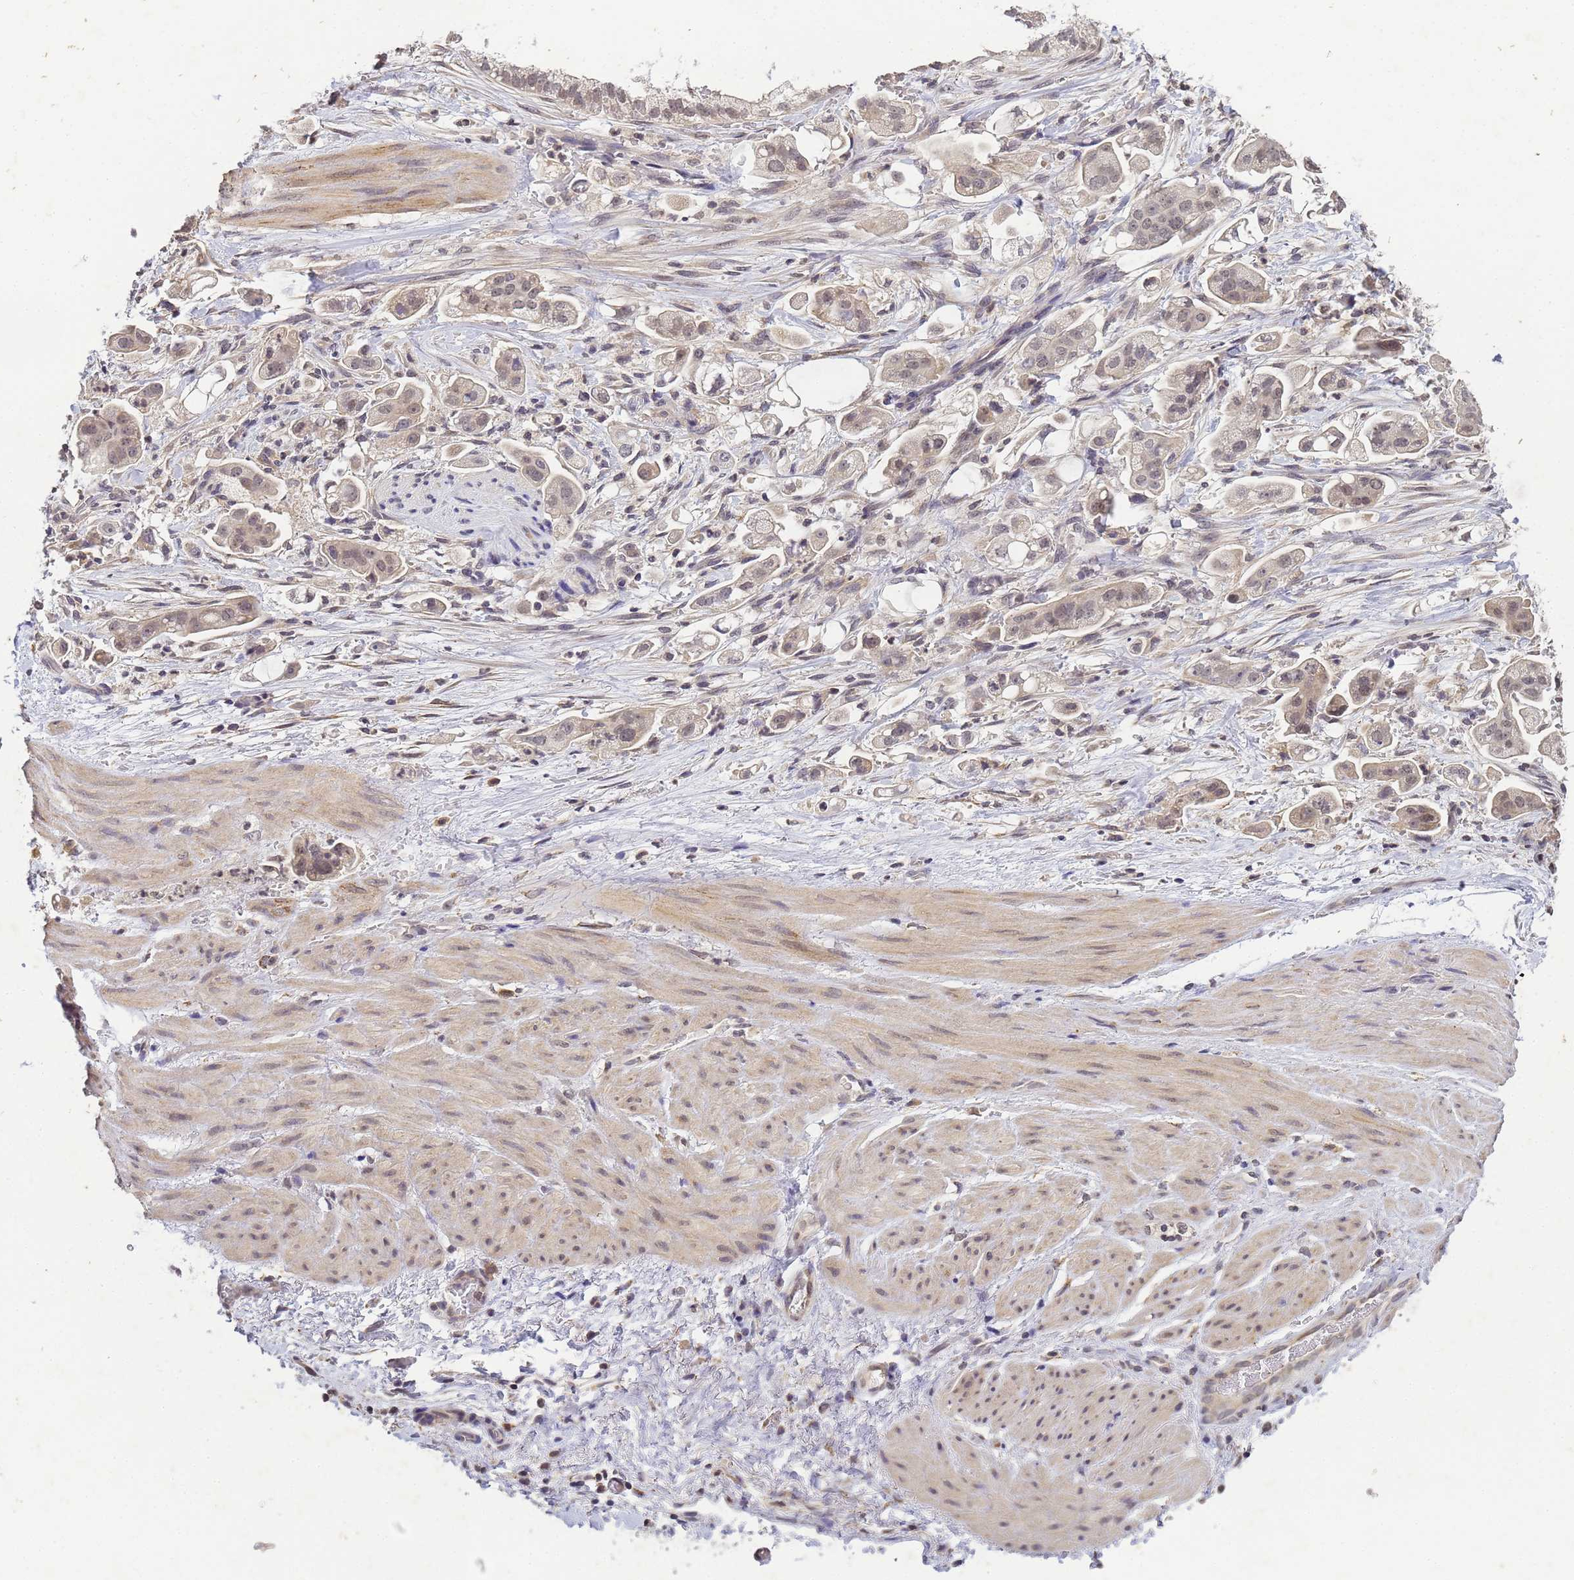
{"staining": {"intensity": "weak", "quantity": "25%-75%", "location": "nuclear"}, "tissue": "stomach cancer", "cell_type": "Tumor cells", "image_type": "cancer", "snomed": [{"axis": "morphology", "description": "Adenocarcinoma, NOS"}, {"axis": "topography", "description": "Stomach"}], "caption": "Stomach cancer (adenocarcinoma) stained with a protein marker reveals weak staining in tumor cells.", "gene": "MYL7", "patient": {"sex": "male", "age": 62}}